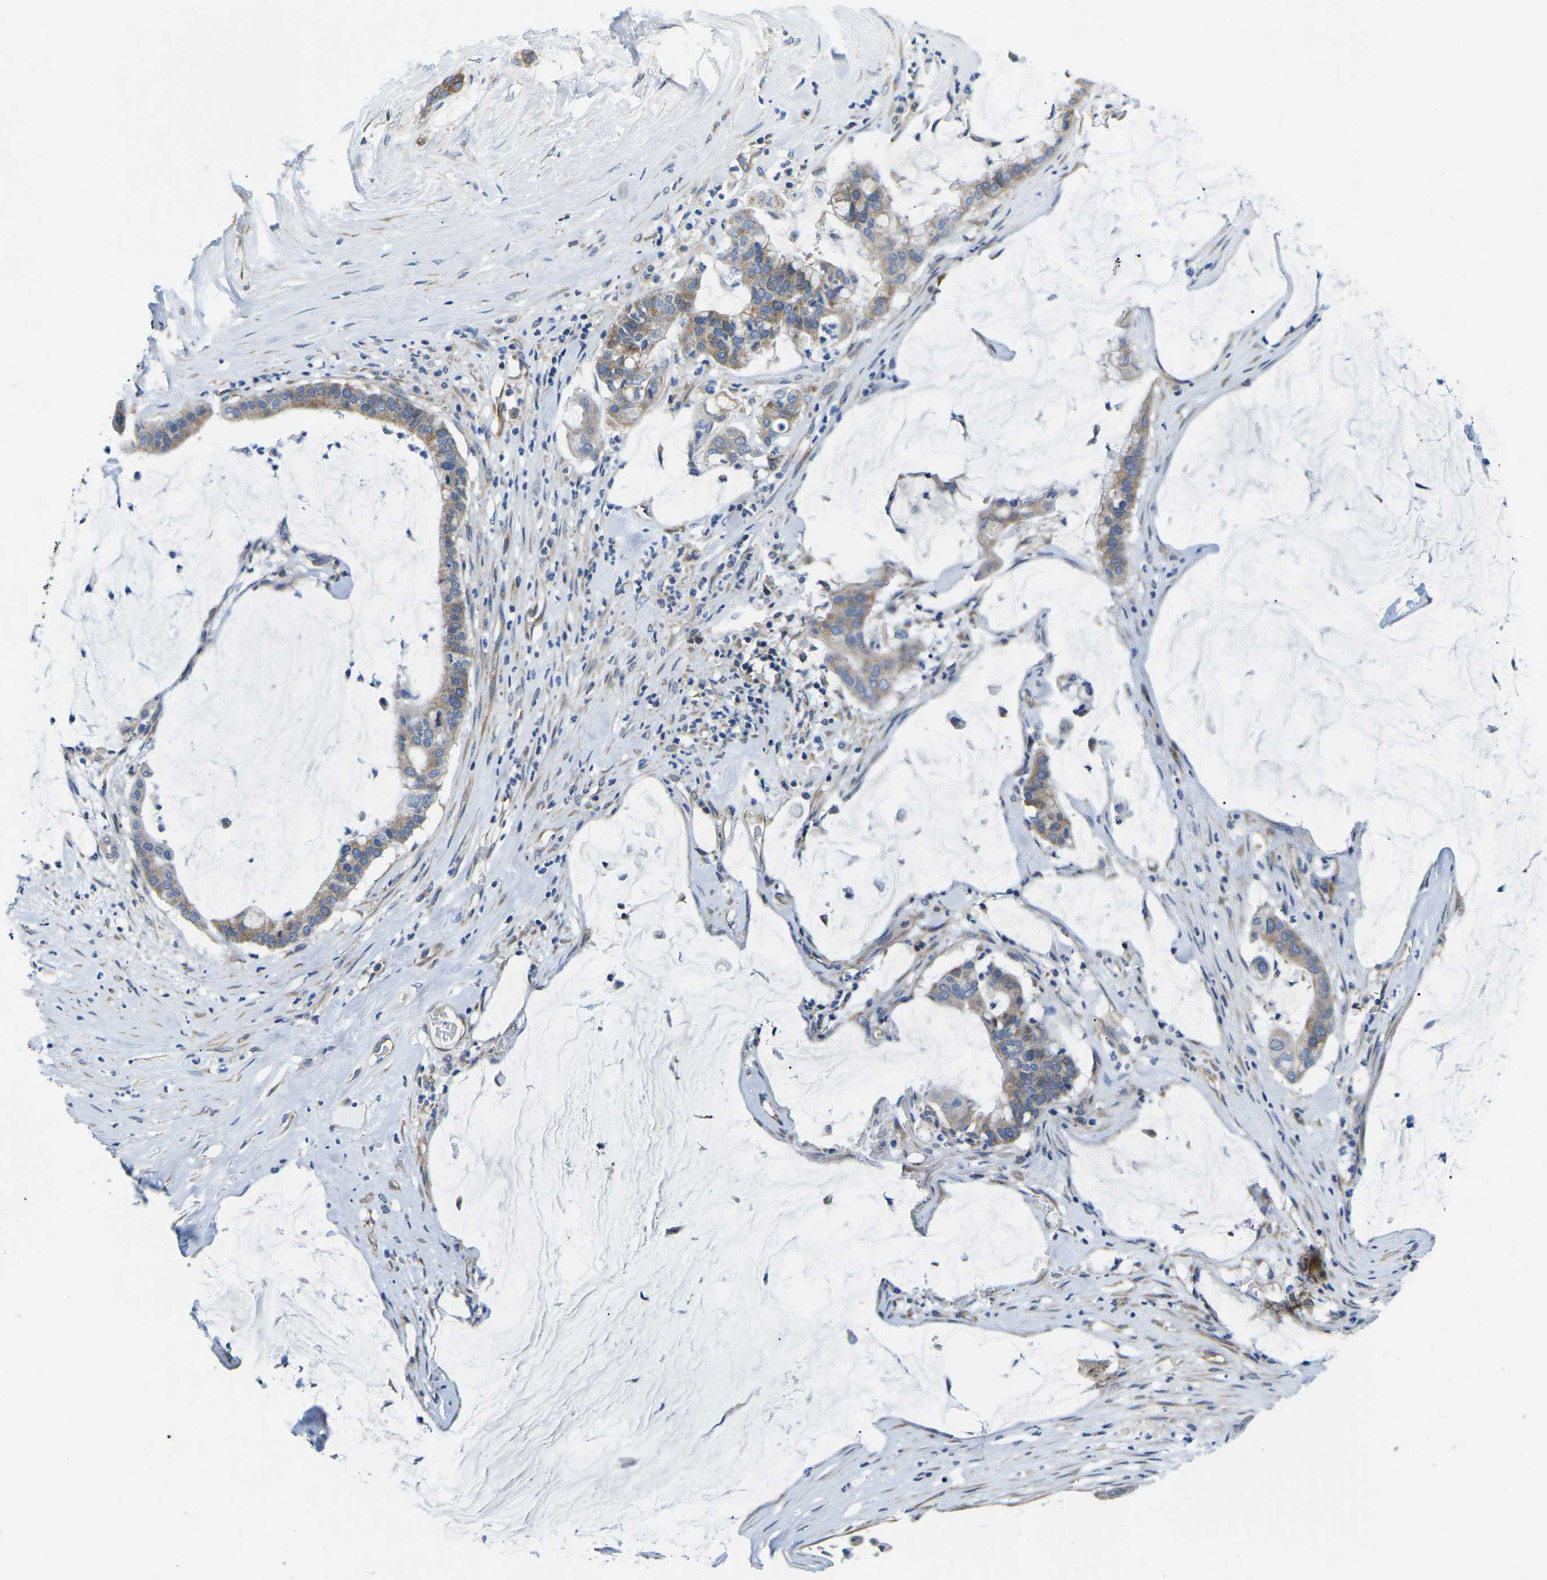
{"staining": {"intensity": "weak", "quantity": ">75%", "location": "cytoplasmic/membranous"}, "tissue": "pancreatic cancer", "cell_type": "Tumor cells", "image_type": "cancer", "snomed": [{"axis": "morphology", "description": "Adenocarcinoma, NOS"}, {"axis": "topography", "description": "Pancreas"}], "caption": "Human pancreatic cancer (adenocarcinoma) stained for a protein (brown) displays weak cytoplasmic/membranous positive staining in approximately >75% of tumor cells.", "gene": "TMEFF2", "patient": {"sex": "male", "age": 41}}